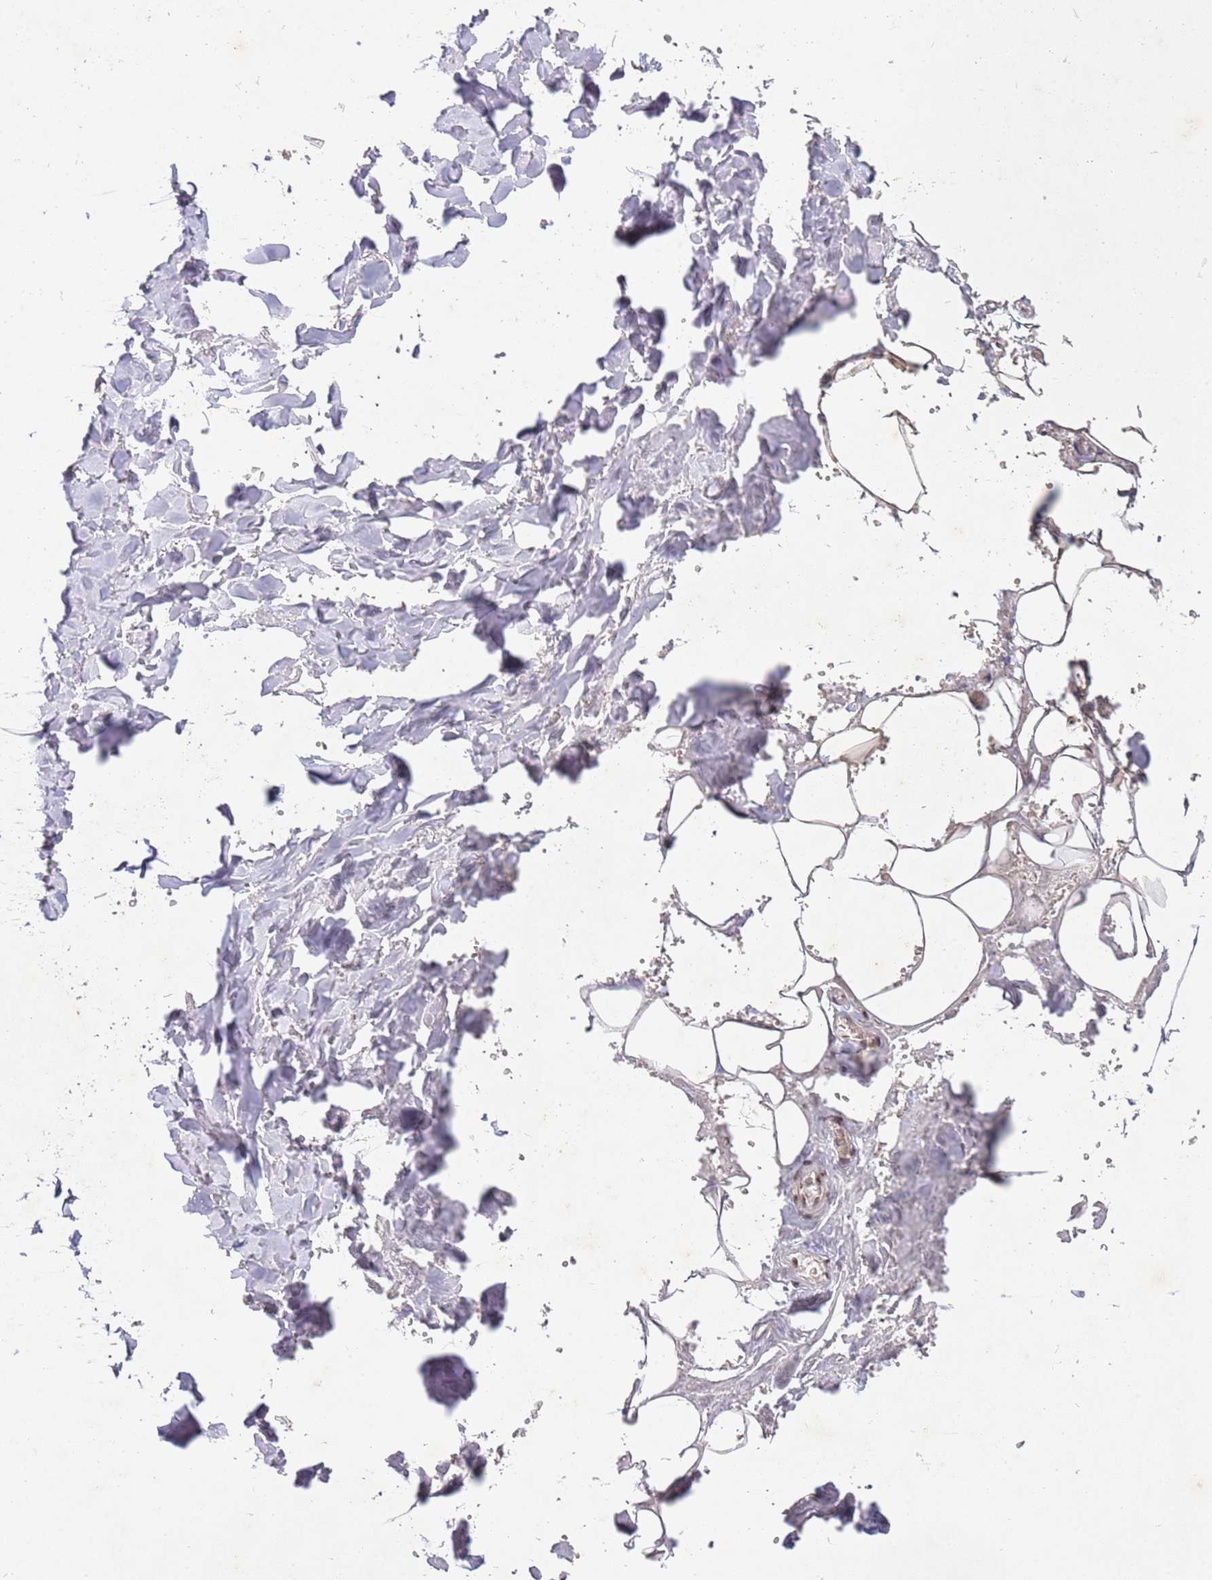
{"staining": {"intensity": "moderate", "quantity": "<25%", "location": "nuclear"}, "tissue": "adipose tissue", "cell_type": "Adipocytes", "image_type": "normal", "snomed": [{"axis": "morphology", "description": "Normal tissue, NOS"}, {"axis": "topography", "description": "Salivary gland"}, {"axis": "topography", "description": "Peripheral nerve tissue"}], "caption": "IHC image of normal human adipose tissue stained for a protein (brown), which reveals low levels of moderate nuclear staining in about <25% of adipocytes.", "gene": "ESF1", "patient": {"sex": "male", "age": 38}}